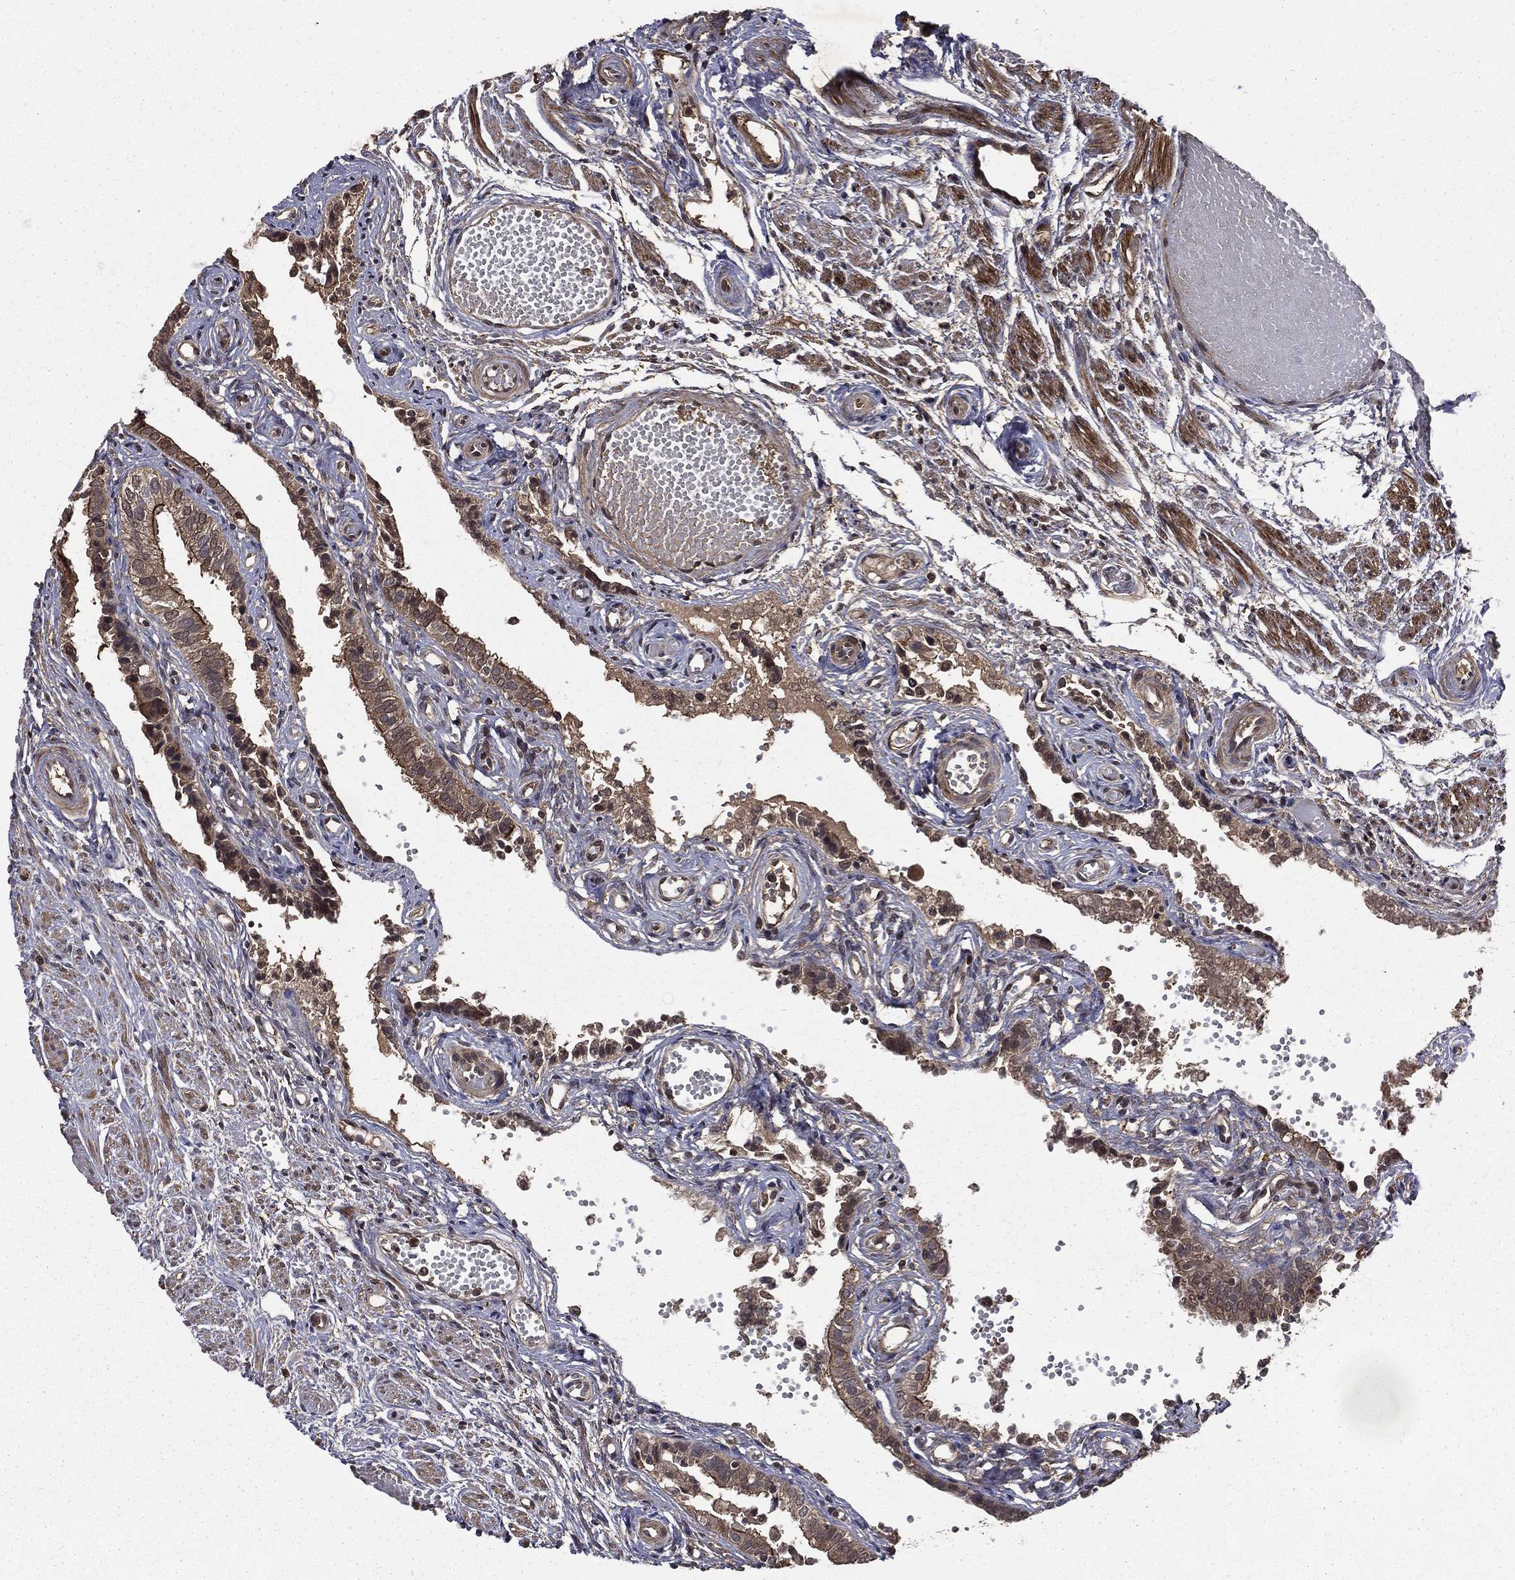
{"staining": {"intensity": "strong", "quantity": "25%-75%", "location": "cytoplasmic/membranous"}, "tissue": "fallopian tube", "cell_type": "Glandular cells", "image_type": "normal", "snomed": [{"axis": "morphology", "description": "Normal tissue, NOS"}, {"axis": "topography", "description": "Fallopian tube"}, {"axis": "topography", "description": "Ovary"}], "caption": "Human fallopian tube stained for a protein (brown) reveals strong cytoplasmic/membranous positive expression in about 25%-75% of glandular cells.", "gene": "FGD1", "patient": {"sex": "female", "age": 49}}